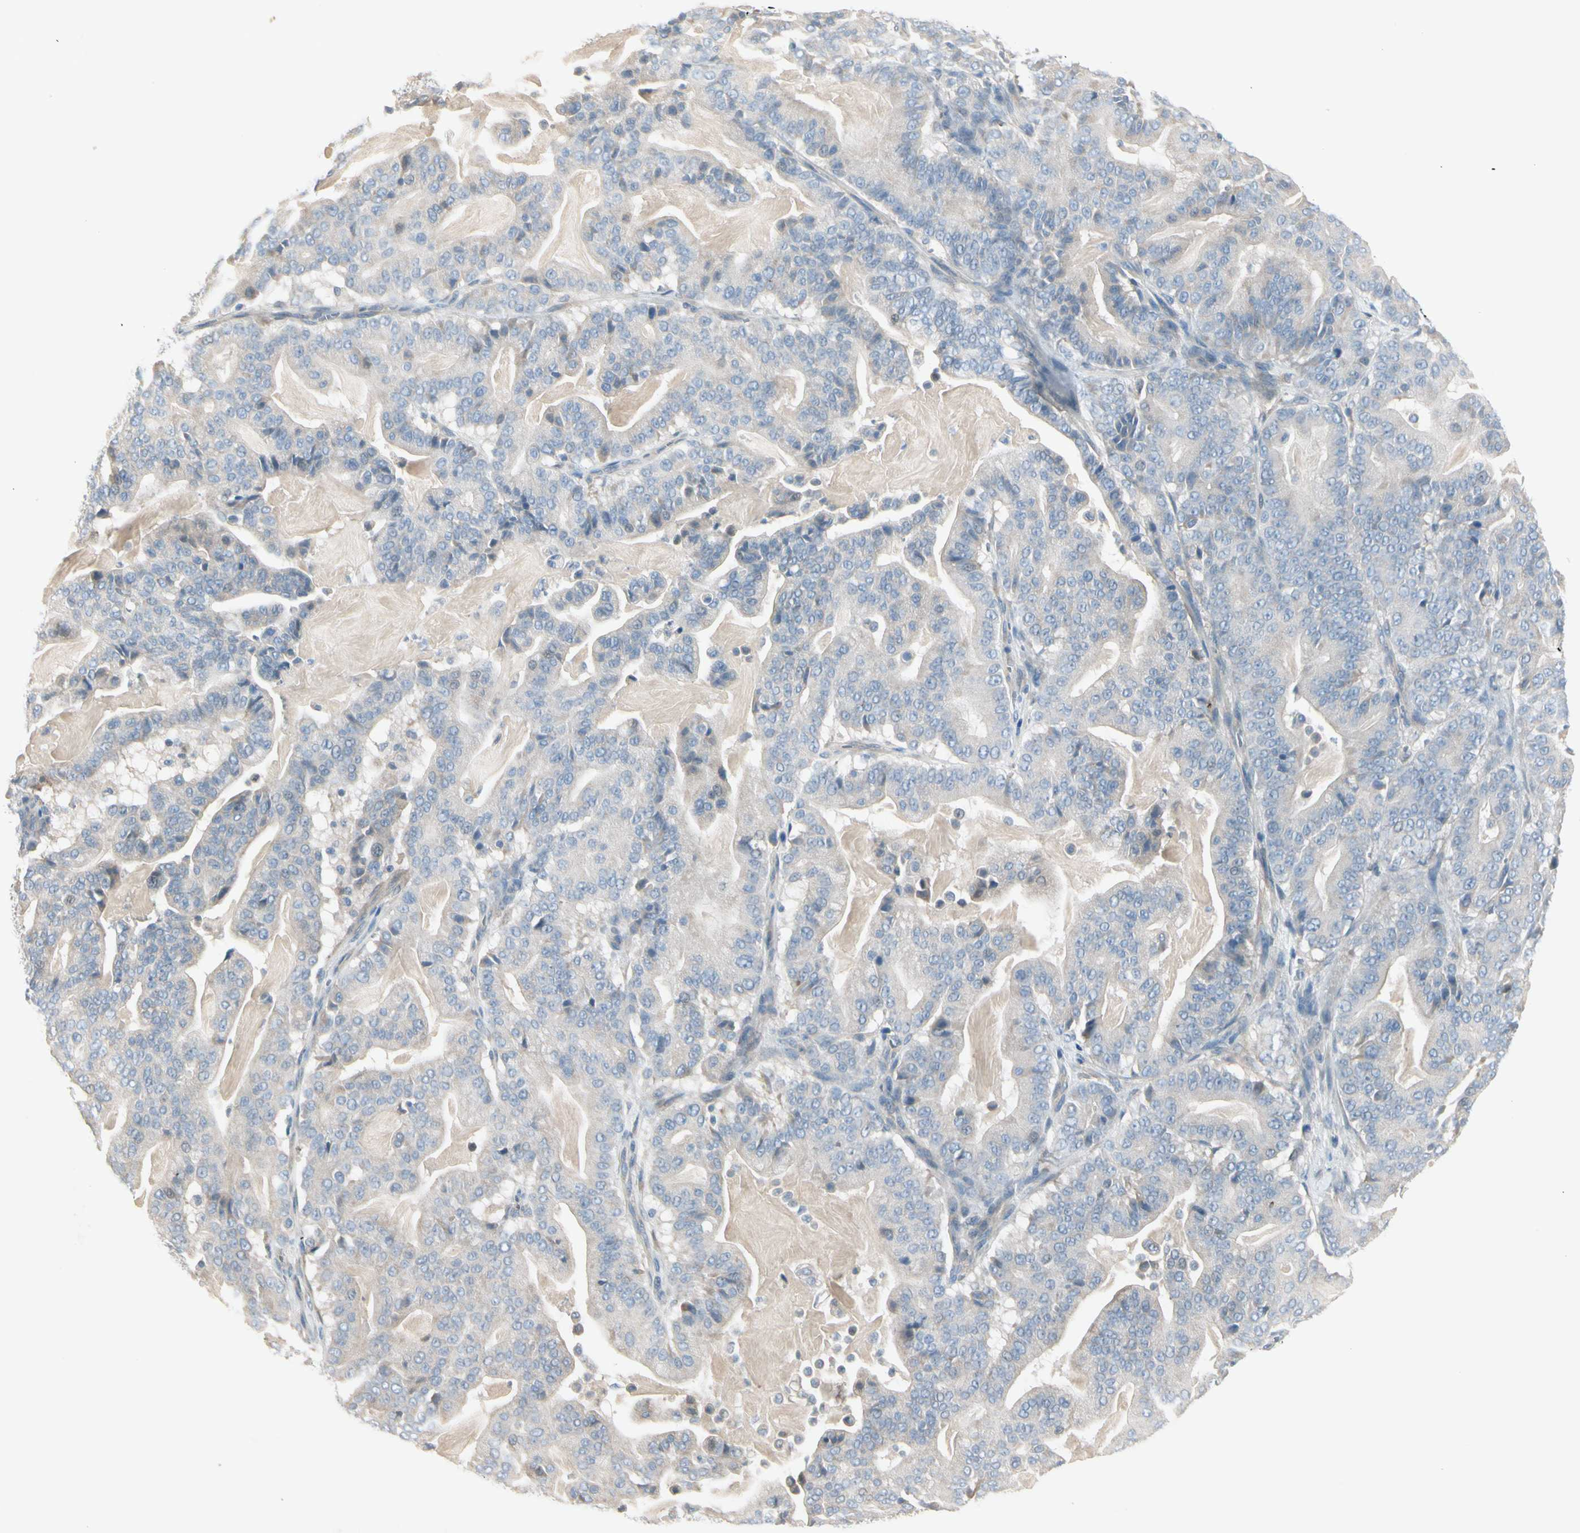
{"staining": {"intensity": "weak", "quantity": "25%-75%", "location": "cytoplasmic/membranous"}, "tissue": "pancreatic cancer", "cell_type": "Tumor cells", "image_type": "cancer", "snomed": [{"axis": "morphology", "description": "Adenocarcinoma, NOS"}, {"axis": "topography", "description": "Pancreas"}], "caption": "Immunohistochemistry (IHC) staining of adenocarcinoma (pancreatic), which displays low levels of weak cytoplasmic/membranous positivity in approximately 25%-75% of tumor cells indicating weak cytoplasmic/membranous protein positivity. The staining was performed using DAB (3,3'-diaminobenzidine) (brown) for protein detection and nuclei were counterstained in hematoxylin (blue).", "gene": "MAPRE3", "patient": {"sex": "male", "age": 63}}